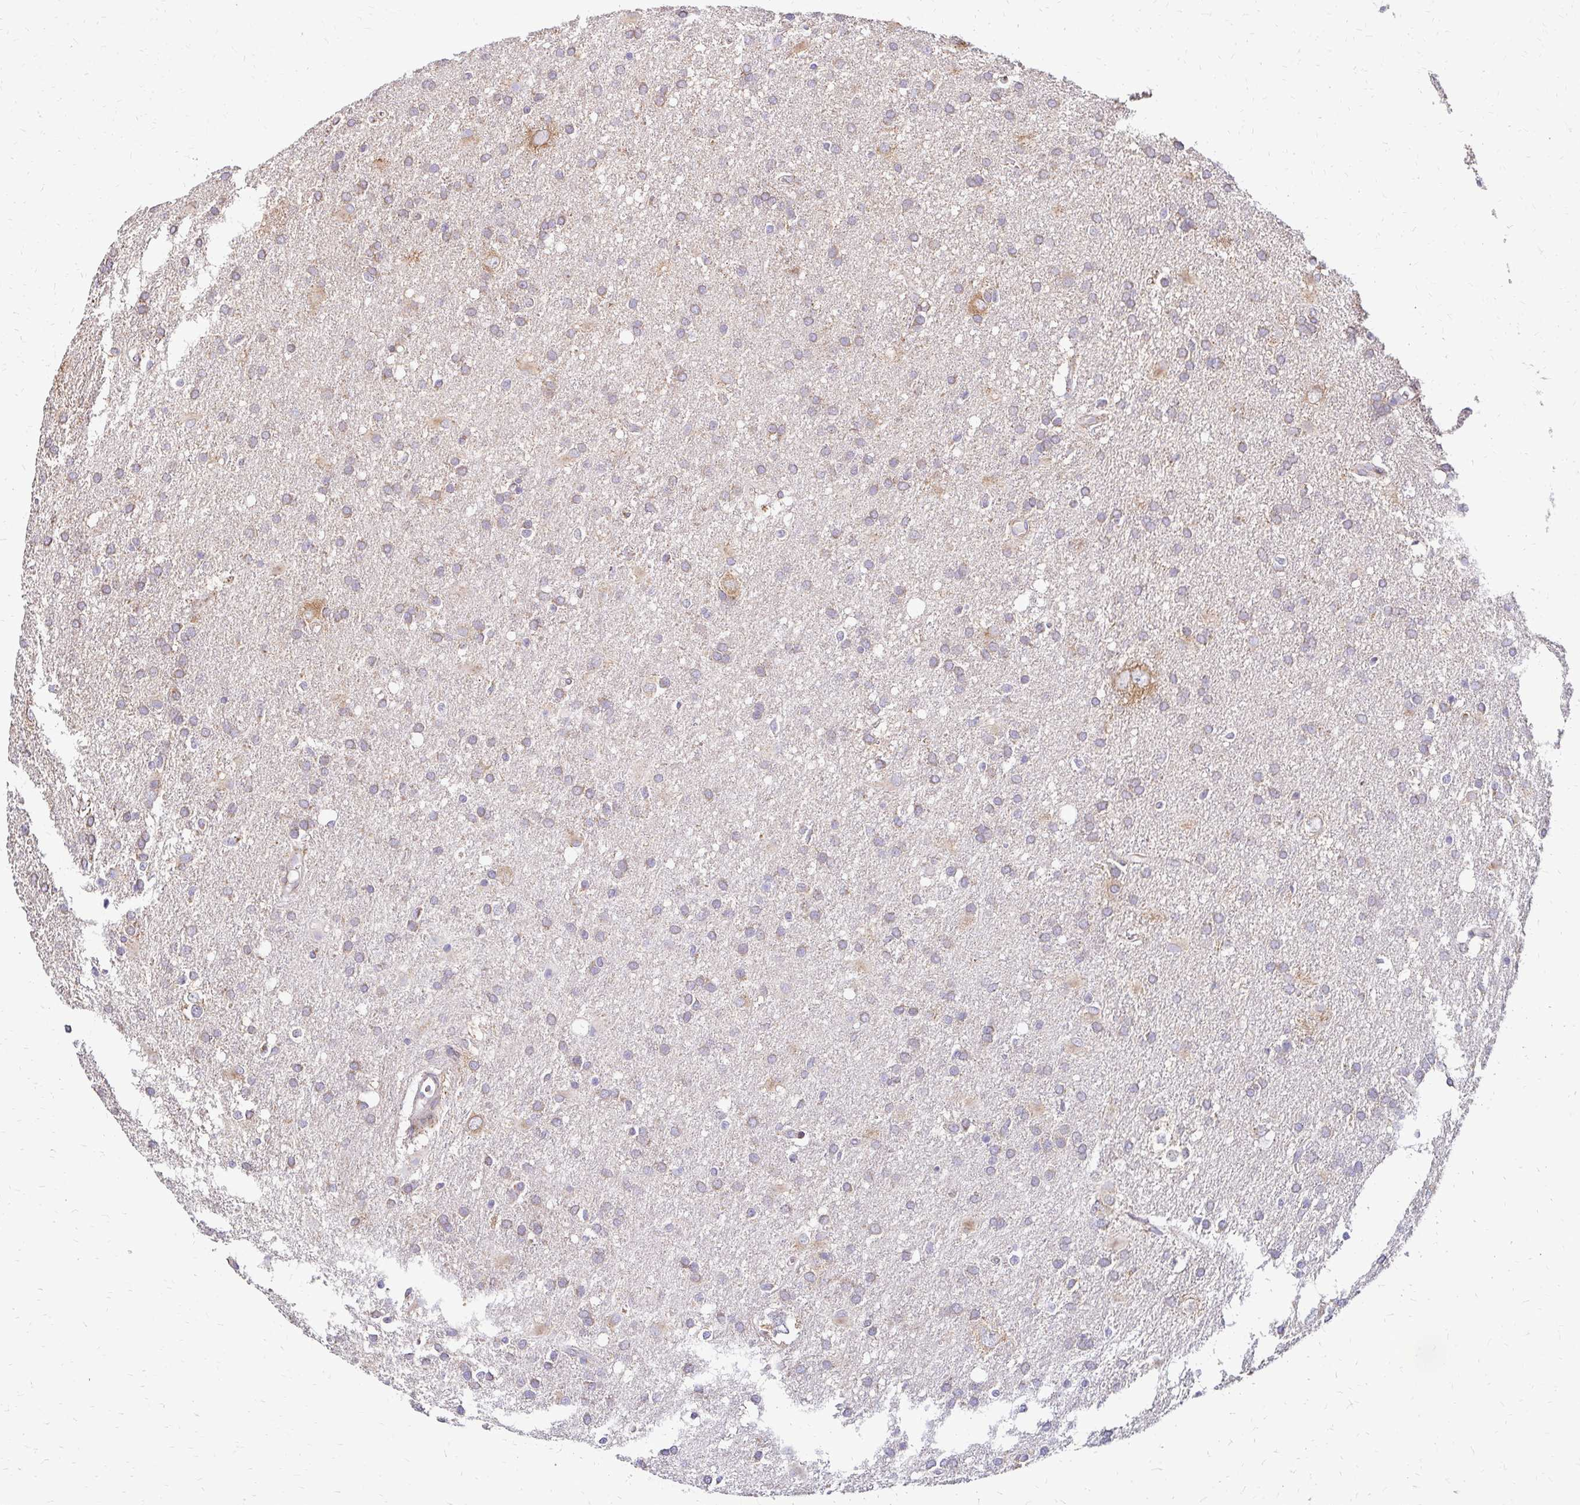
{"staining": {"intensity": "weak", "quantity": "<25%", "location": "cytoplasmic/membranous"}, "tissue": "glioma", "cell_type": "Tumor cells", "image_type": "cancer", "snomed": [{"axis": "morphology", "description": "Glioma, malignant, Low grade"}, {"axis": "topography", "description": "Brain"}], "caption": "A high-resolution histopathology image shows immunohistochemistry staining of malignant glioma (low-grade), which demonstrates no significant expression in tumor cells. (DAB immunohistochemistry (IHC) visualized using brightfield microscopy, high magnification).", "gene": "IDUA", "patient": {"sex": "male", "age": 66}}